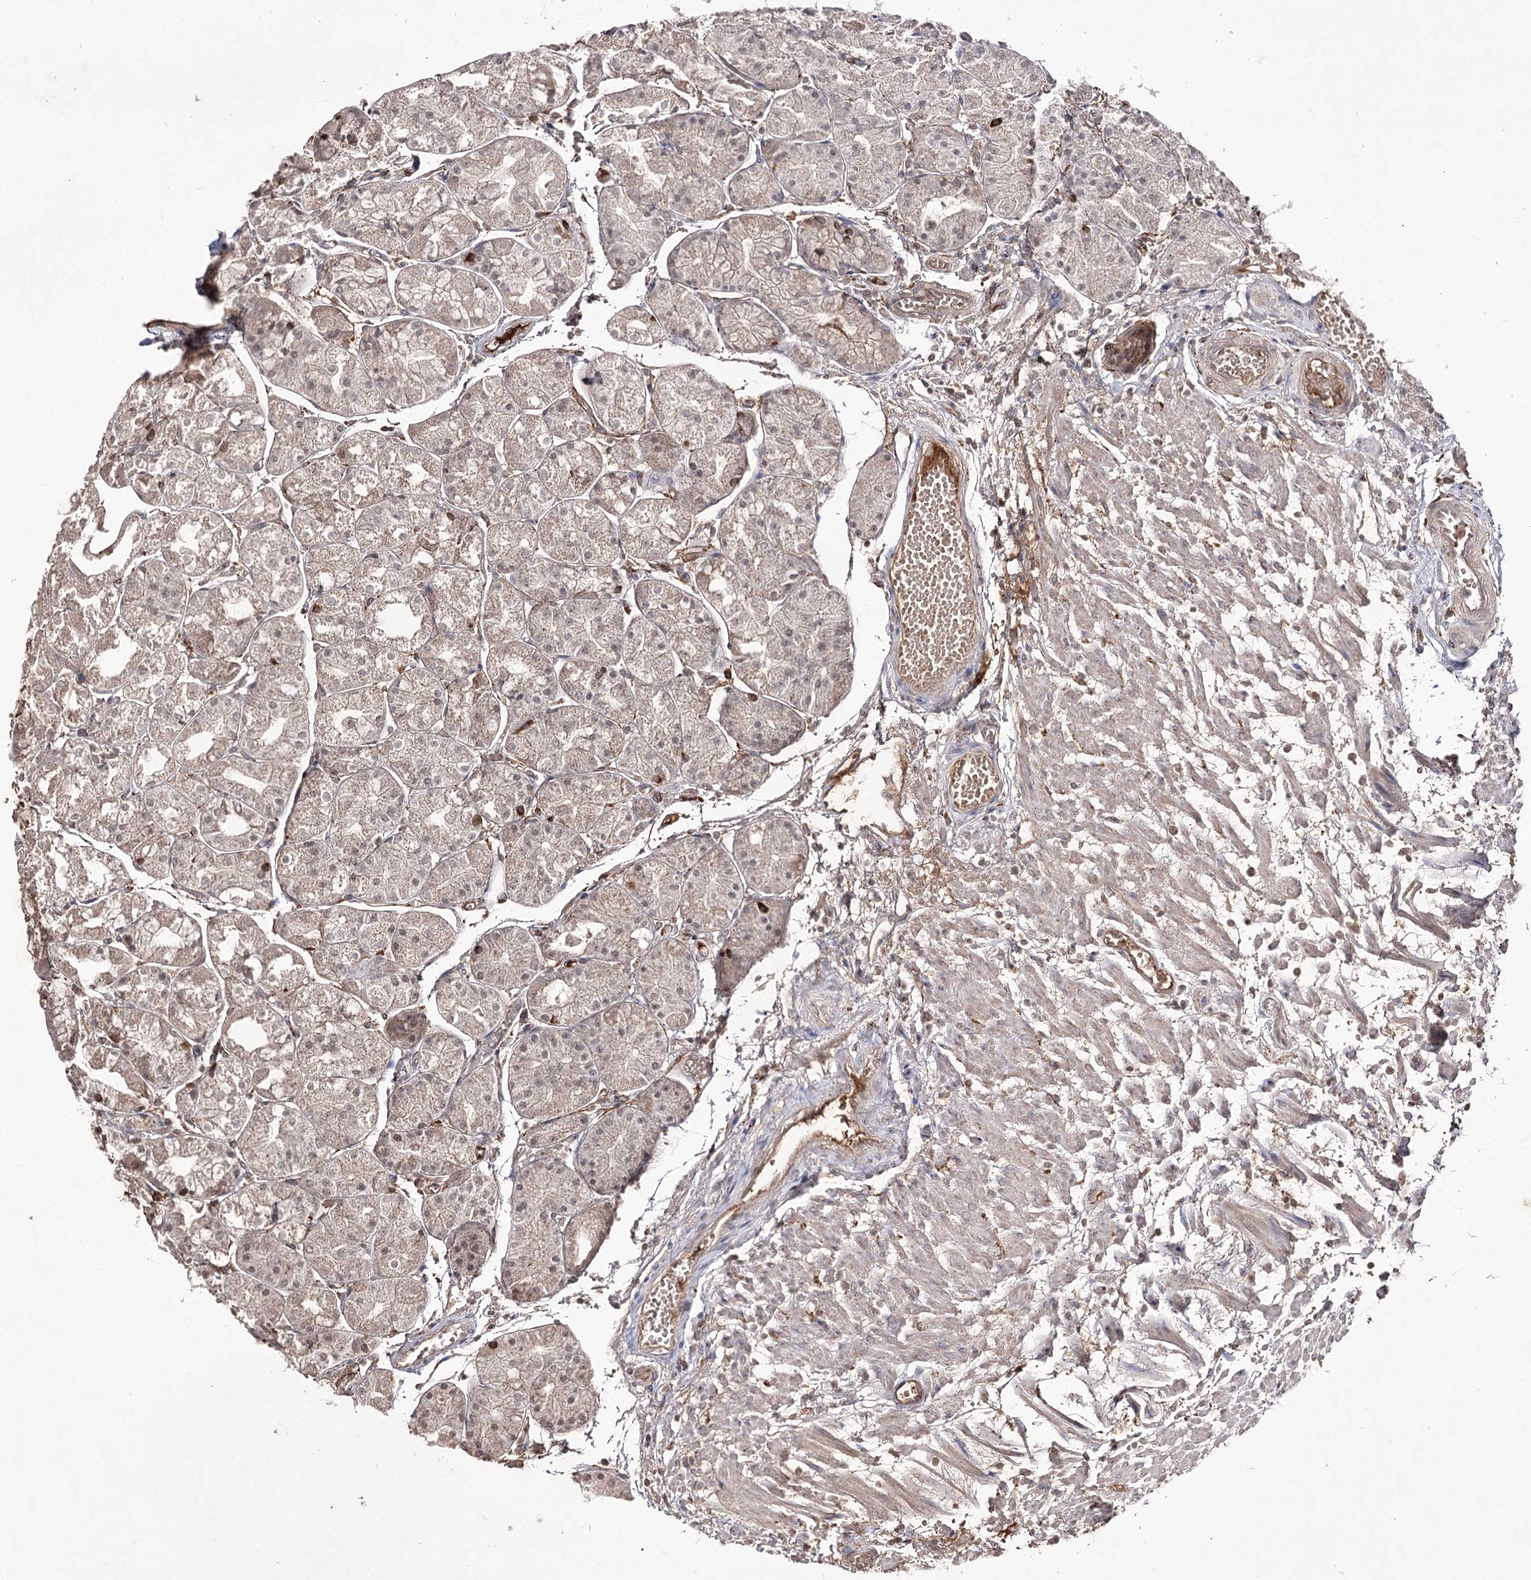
{"staining": {"intensity": "weak", "quantity": "25%-75%", "location": "cytoplasmic/membranous"}, "tissue": "stomach", "cell_type": "Glandular cells", "image_type": "normal", "snomed": [{"axis": "morphology", "description": "Normal tissue, NOS"}, {"axis": "topography", "description": "Stomach, upper"}], "caption": "Weak cytoplasmic/membranous staining is identified in about 25%-75% of glandular cells in benign stomach. (IHC, brightfield microscopy, high magnification).", "gene": "SYNGR3", "patient": {"sex": "male", "age": 72}}